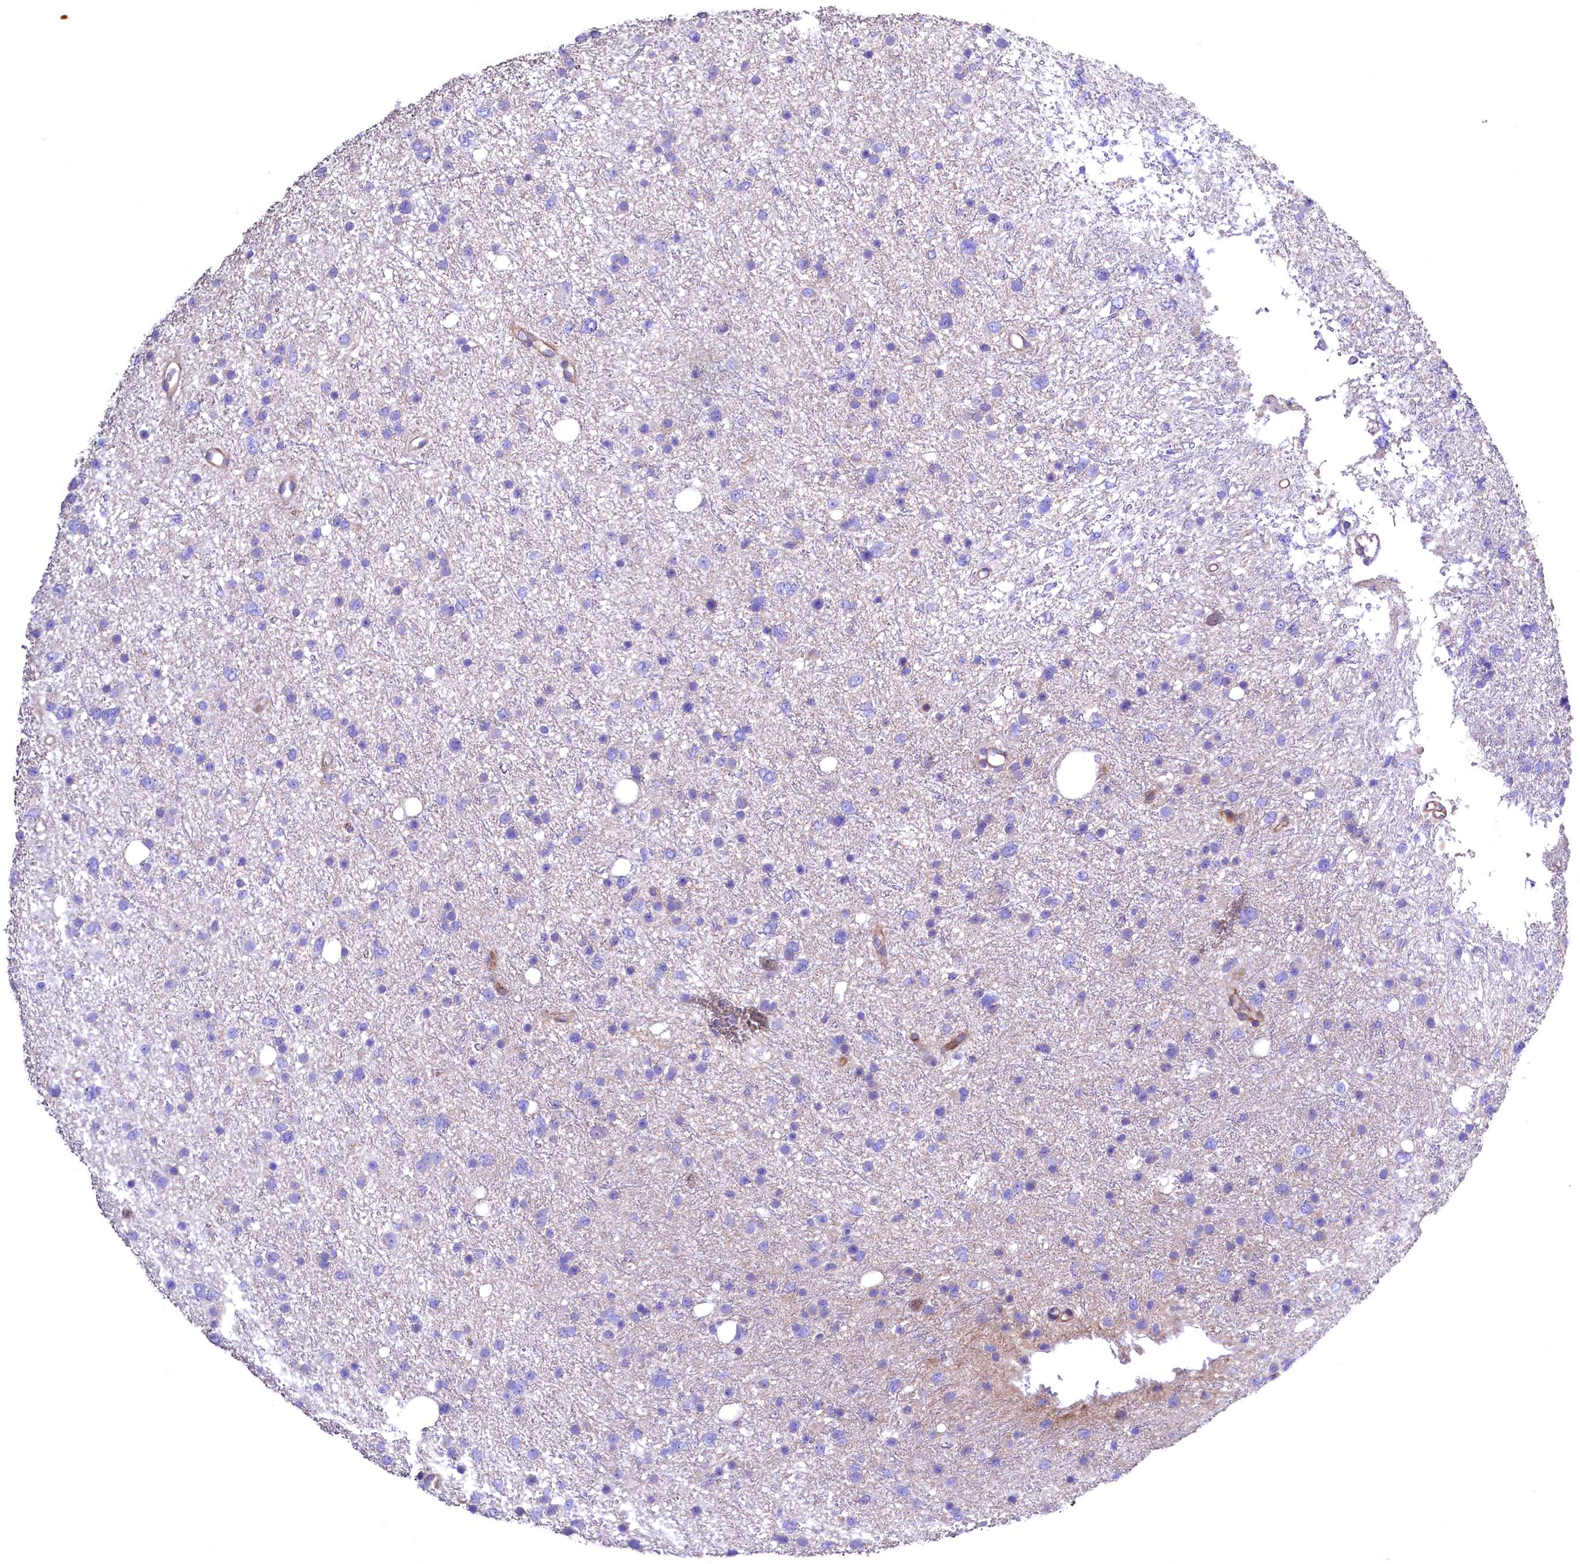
{"staining": {"intensity": "negative", "quantity": "none", "location": "none"}, "tissue": "glioma", "cell_type": "Tumor cells", "image_type": "cancer", "snomed": [{"axis": "morphology", "description": "Glioma, malignant, Low grade"}, {"axis": "topography", "description": "Cerebral cortex"}], "caption": "Malignant glioma (low-grade) was stained to show a protein in brown. There is no significant staining in tumor cells.", "gene": "WNT8A", "patient": {"sex": "female", "age": 39}}